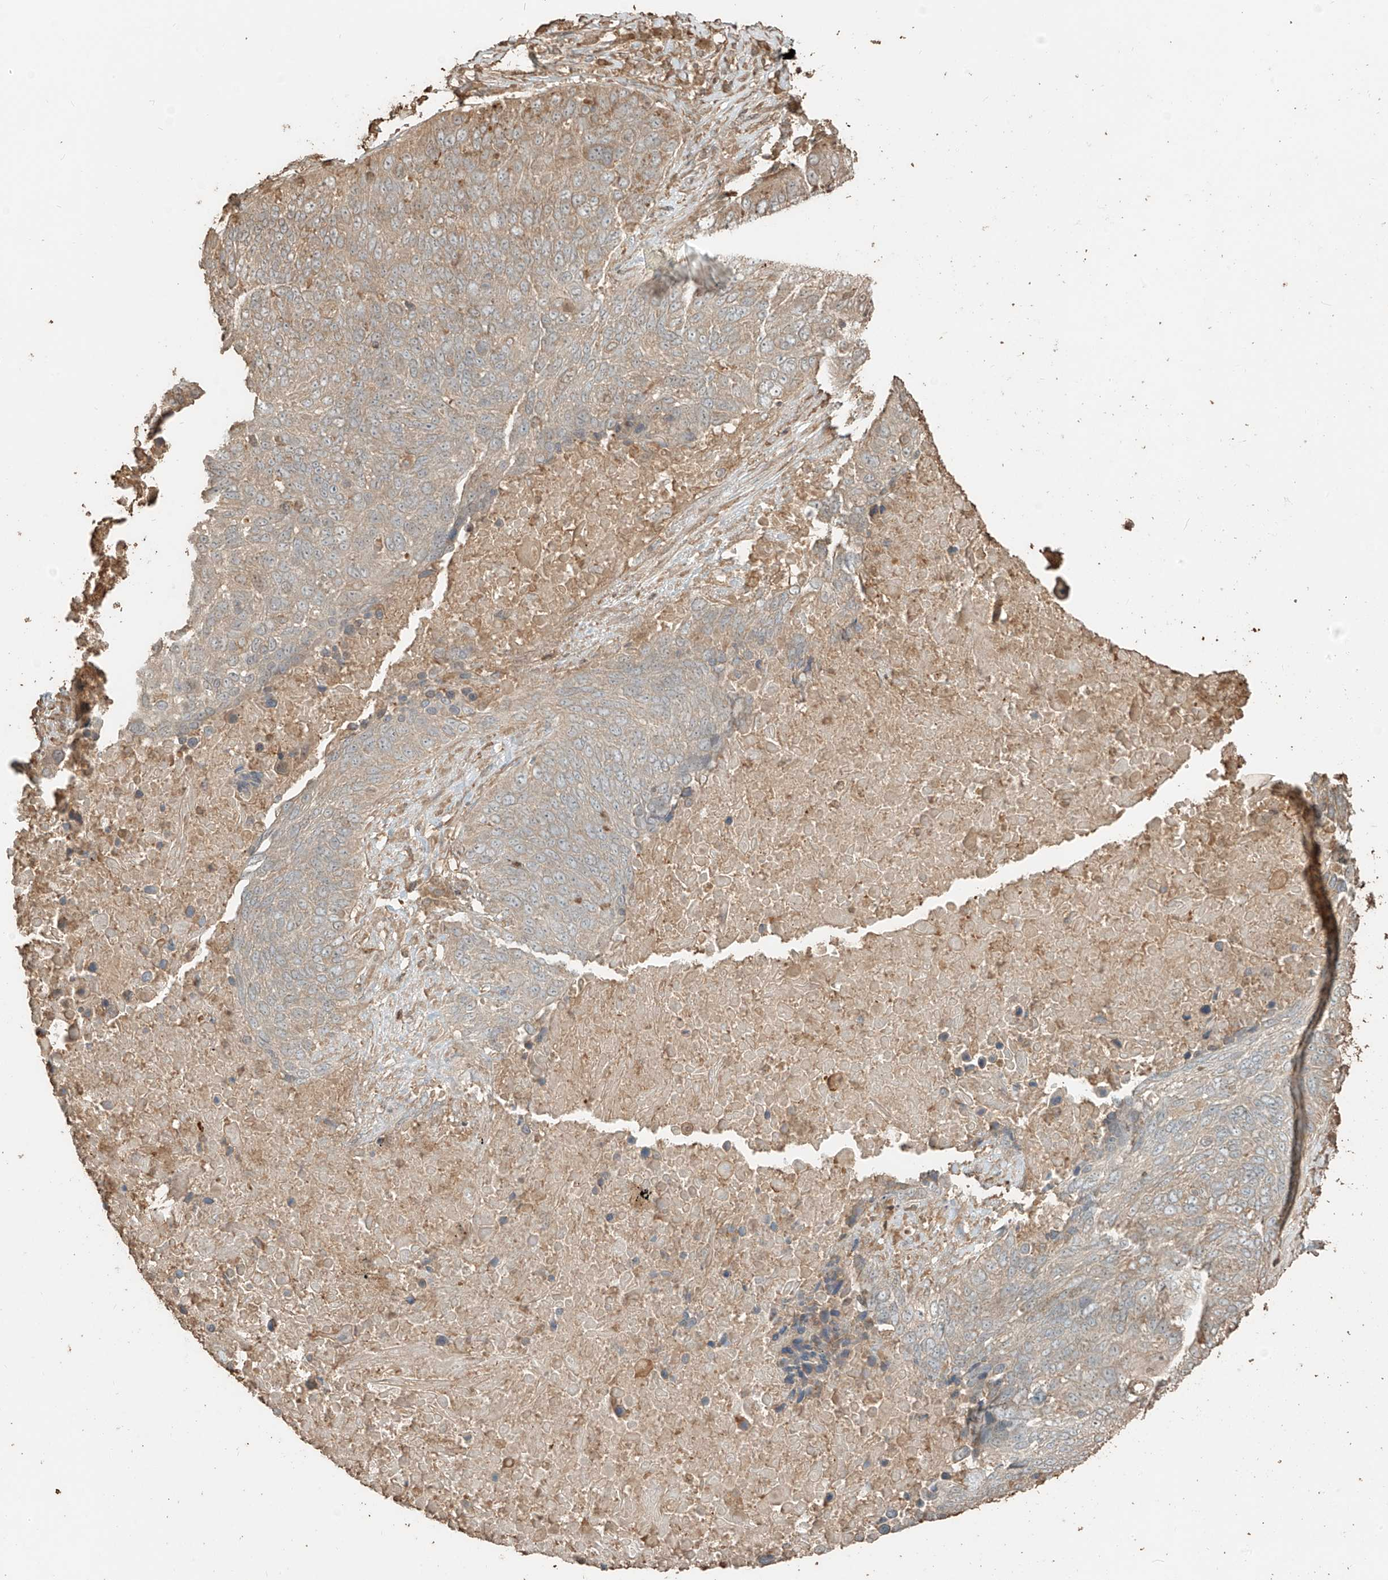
{"staining": {"intensity": "weak", "quantity": "25%-75%", "location": "cytoplasmic/membranous"}, "tissue": "lung cancer", "cell_type": "Tumor cells", "image_type": "cancer", "snomed": [{"axis": "morphology", "description": "Squamous cell carcinoma, NOS"}, {"axis": "topography", "description": "Lung"}], "caption": "Brown immunohistochemical staining in human squamous cell carcinoma (lung) reveals weak cytoplasmic/membranous expression in approximately 25%-75% of tumor cells.", "gene": "RFTN2", "patient": {"sex": "male", "age": 66}}